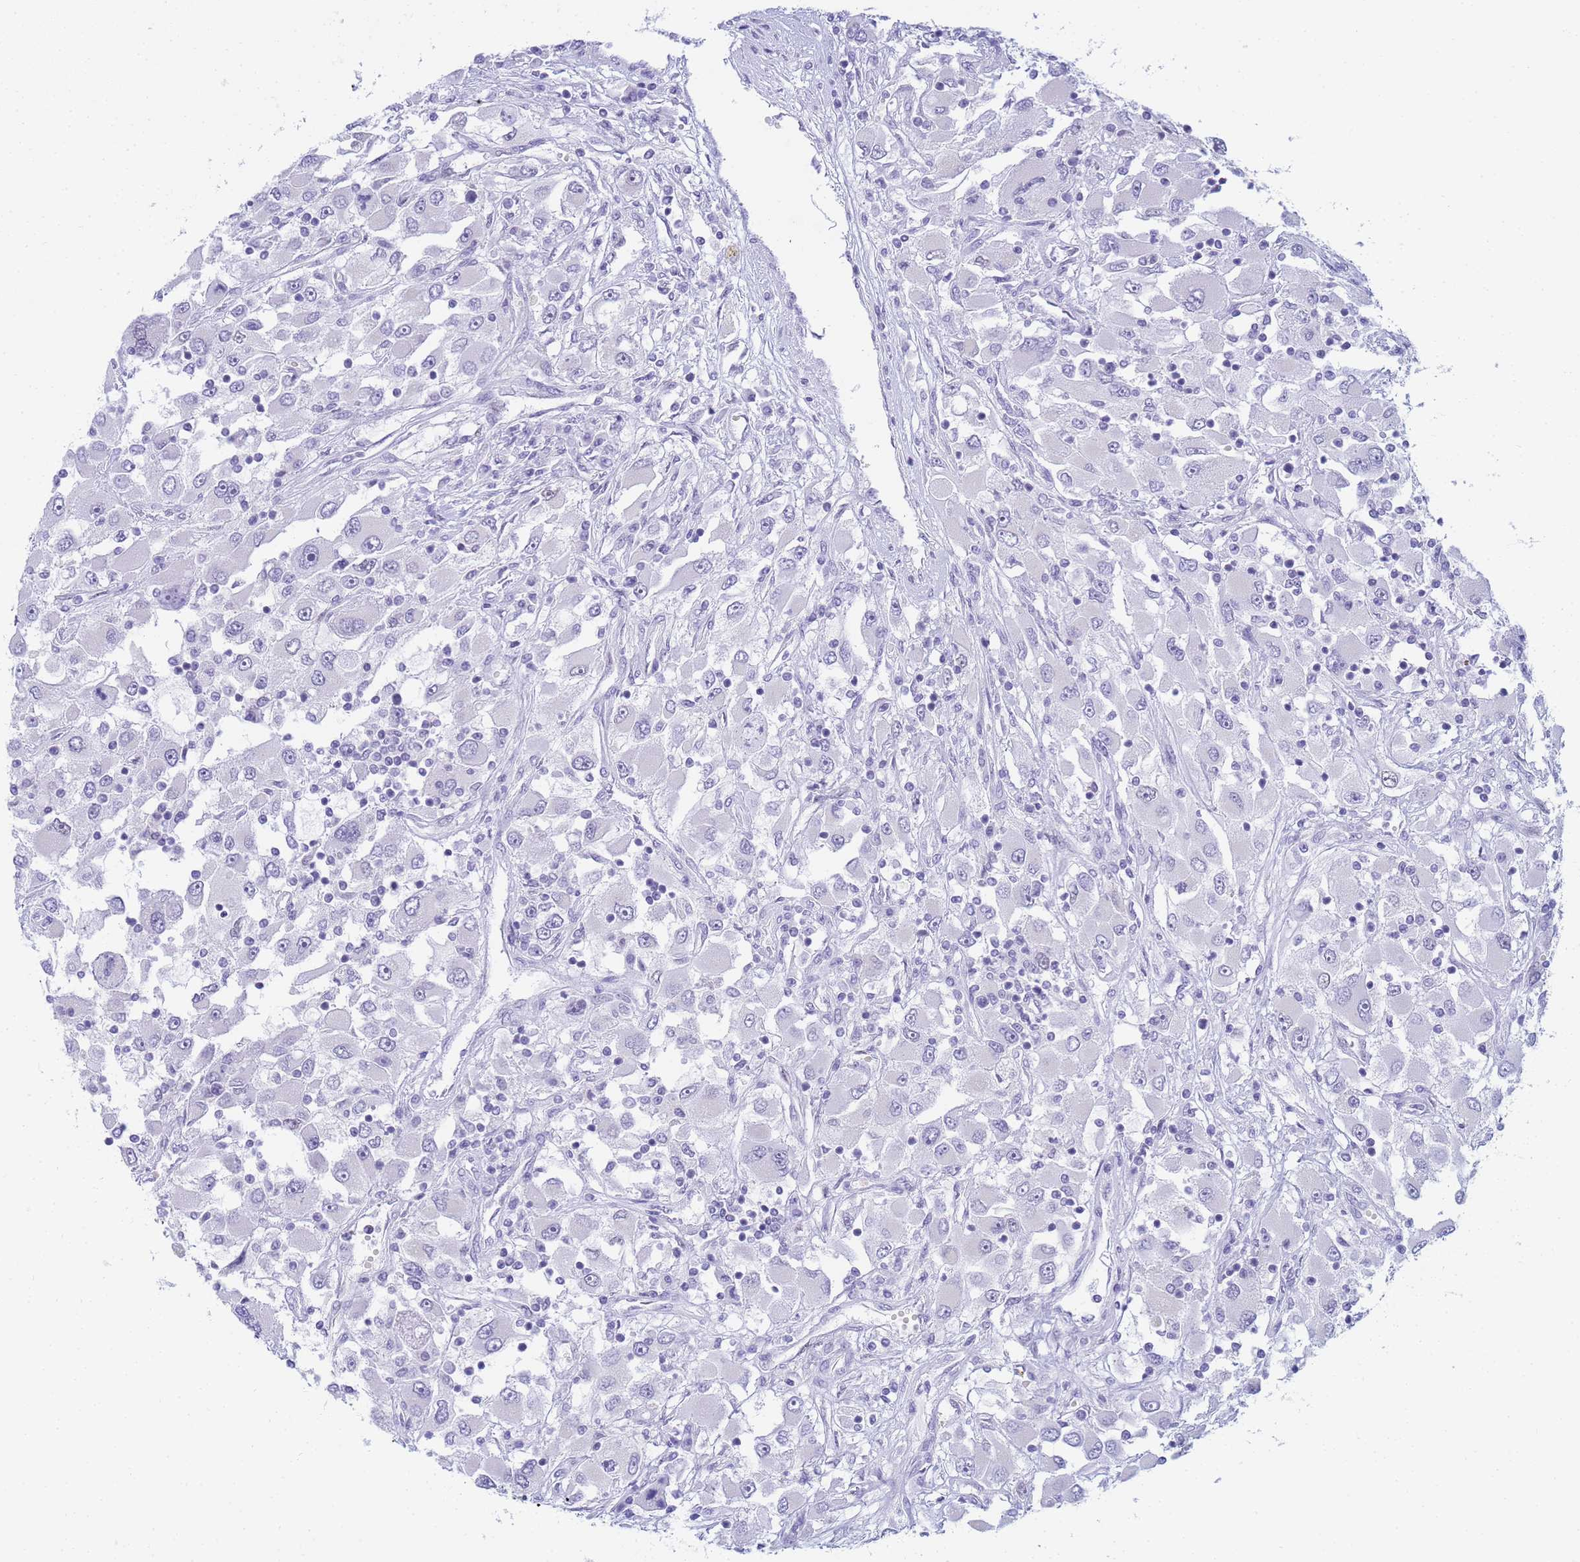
{"staining": {"intensity": "negative", "quantity": "none", "location": "none"}, "tissue": "renal cancer", "cell_type": "Tumor cells", "image_type": "cancer", "snomed": [{"axis": "morphology", "description": "Adenocarcinoma, NOS"}, {"axis": "topography", "description": "Kidney"}], "caption": "Protein analysis of renal cancer shows no significant expression in tumor cells.", "gene": "SNX20", "patient": {"sex": "female", "age": 52}}